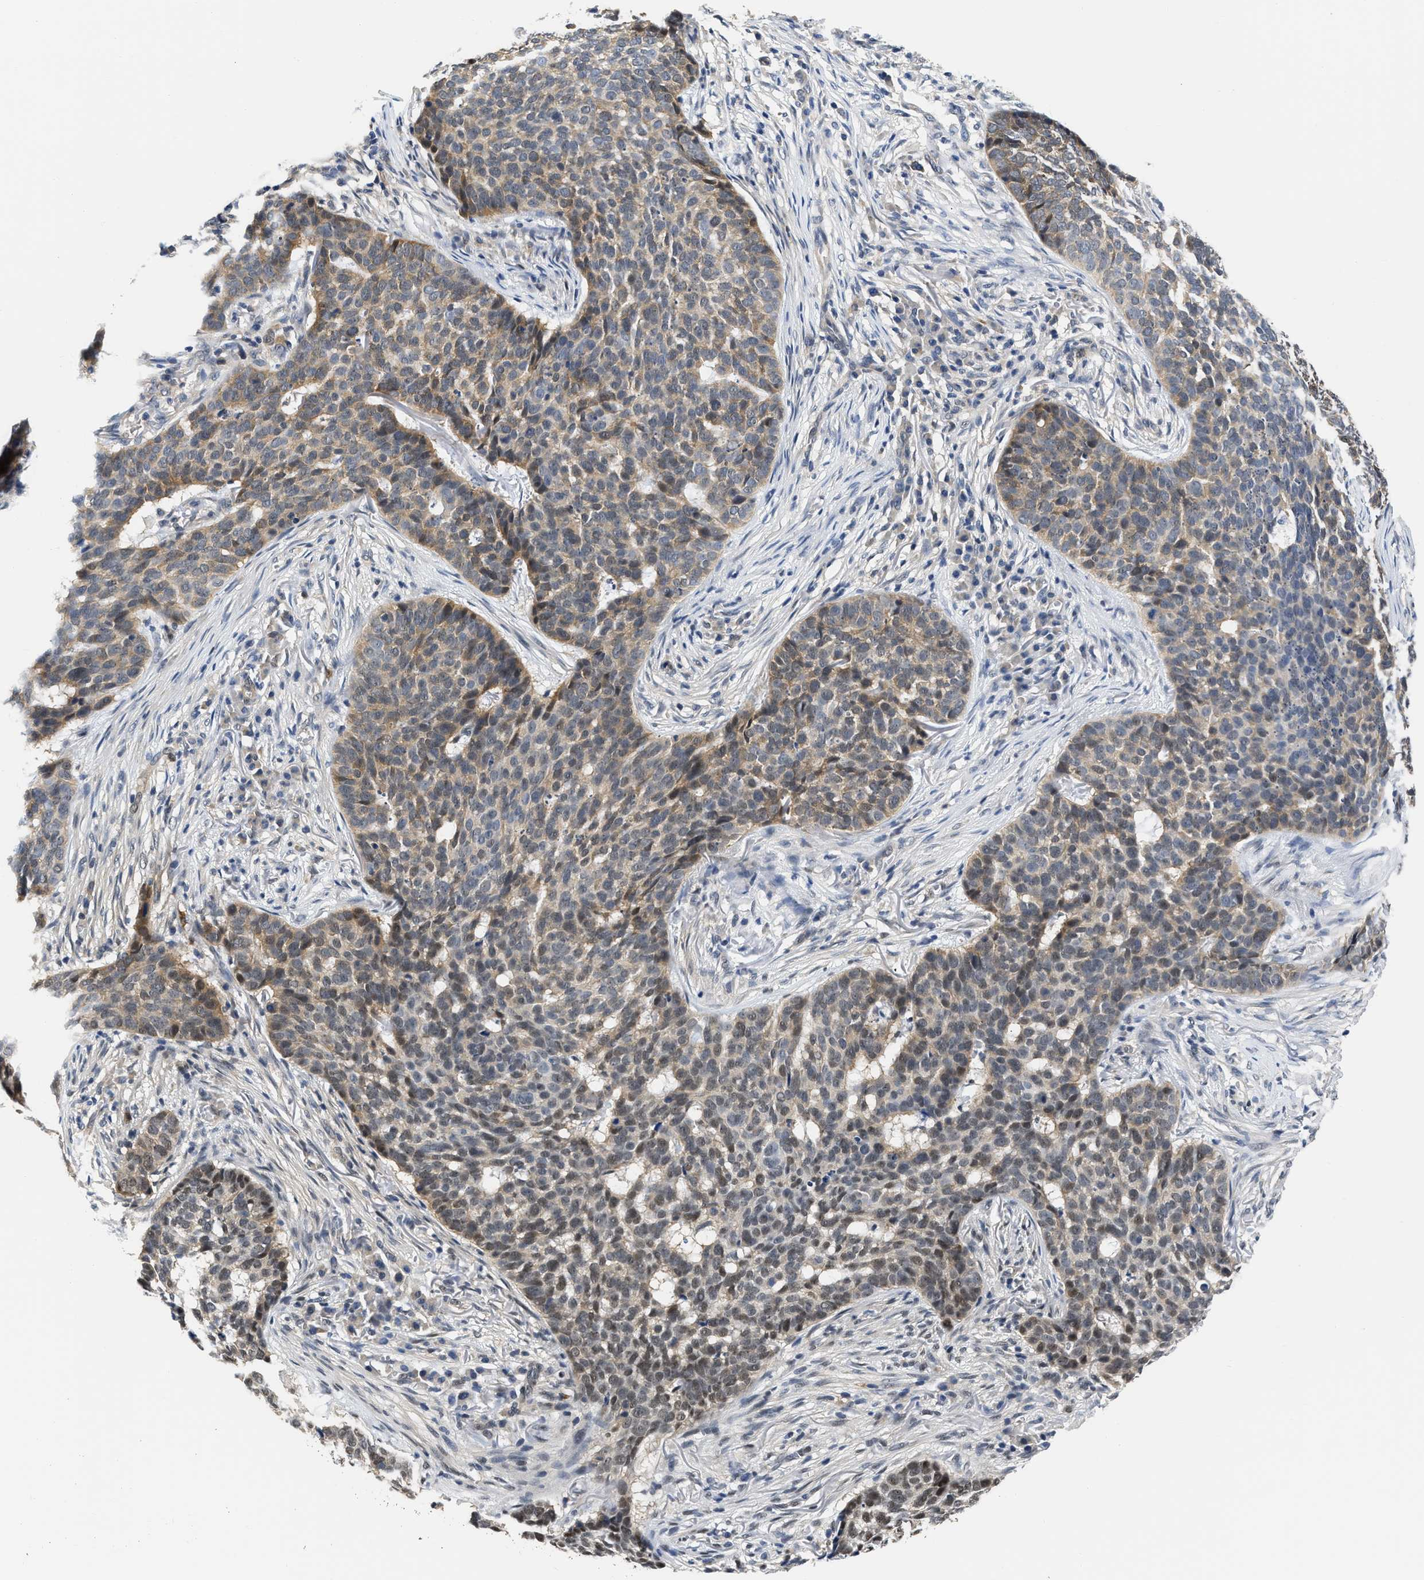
{"staining": {"intensity": "moderate", "quantity": ">75%", "location": "cytoplasmic/membranous,nuclear"}, "tissue": "skin cancer", "cell_type": "Tumor cells", "image_type": "cancer", "snomed": [{"axis": "morphology", "description": "Basal cell carcinoma"}, {"axis": "topography", "description": "Skin"}], "caption": "Basal cell carcinoma (skin) tissue reveals moderate cytoplasmic/membranous and nuclear staining in about >75% of tumor cells, visualized by immunohistochemistry.", "gene": "XPO5", "patient": {"sex": "male", "age": 85}}